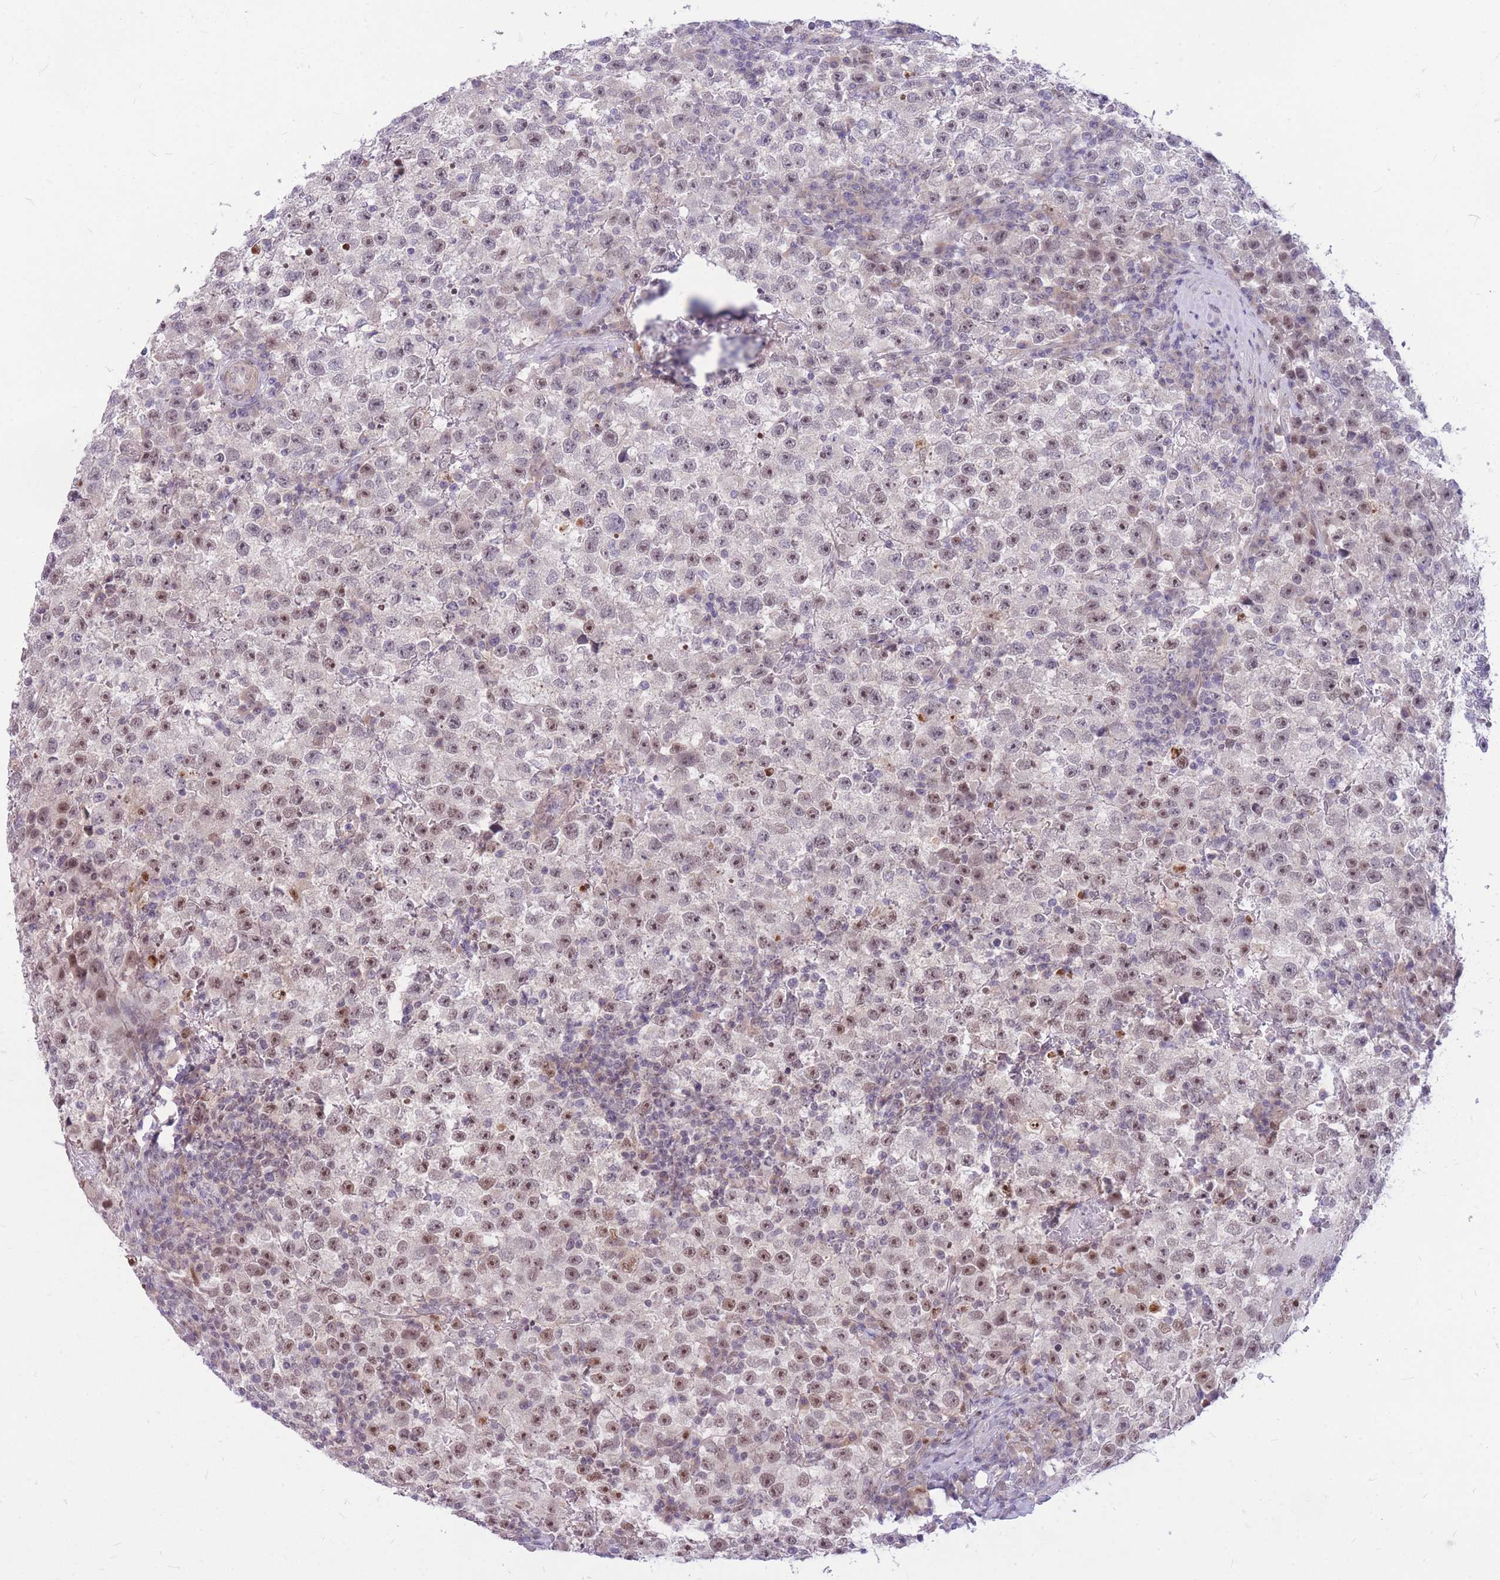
{"staining": {"intensity": "moderate", "quantity": "<25%", "location": "nuclear"}, "tissue": "testis cancer", "cell_type": "Tumor cells", "image_type": "cancer", "snomed": [{"axis": "morphology", "description": "Seminoma, NOS"}, {"axis": "topography", "description": "Testis"}], "caption": "Immunohistochemistry (IHC) photomicrograph of human seminoma (testis) stained for a protein (brown), which exhibits low levels of moderate nuclear staining in about <25% of tumor cells.", "gene": "ERCC2", "patient": {"sex": "male", "age": 22}}